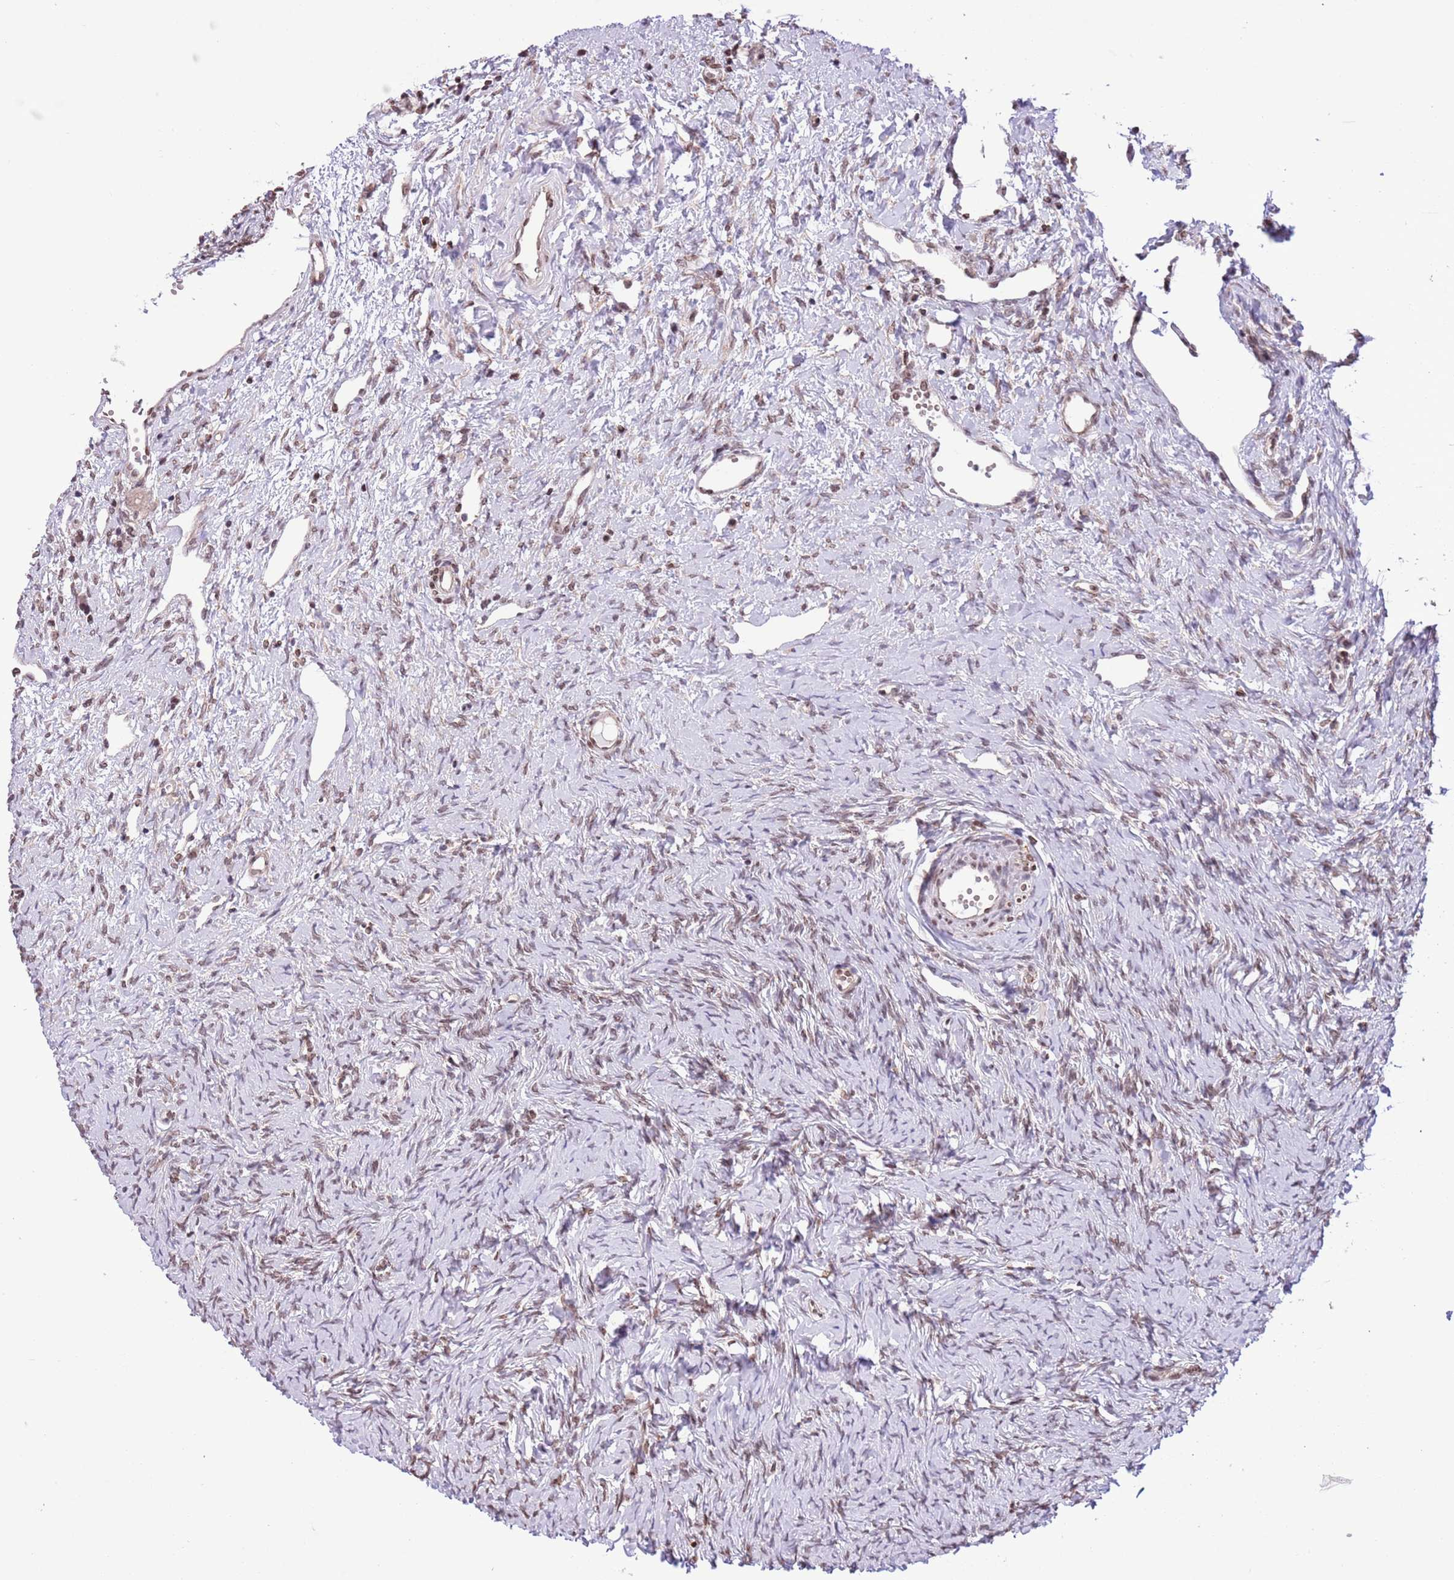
{"staining": {"intensity": "weak", "quantity": "25%-75%", "location": "nuclear"}, "tissue": "ovary", "cell_type": "Follicle cells", "image_type": "normal", "snomed": [{"axis": "morphology", "description": "Normal tissue, NOS"}, {"axis": "topography", "description": "Ovary"}], "caption": "Protein staining reveals weak nuclear positivity in approximately 25%-75% of follicle cells in normal ovary.", "gene": "NRIP1", "patient": {"sex": "female", "age": 51}}